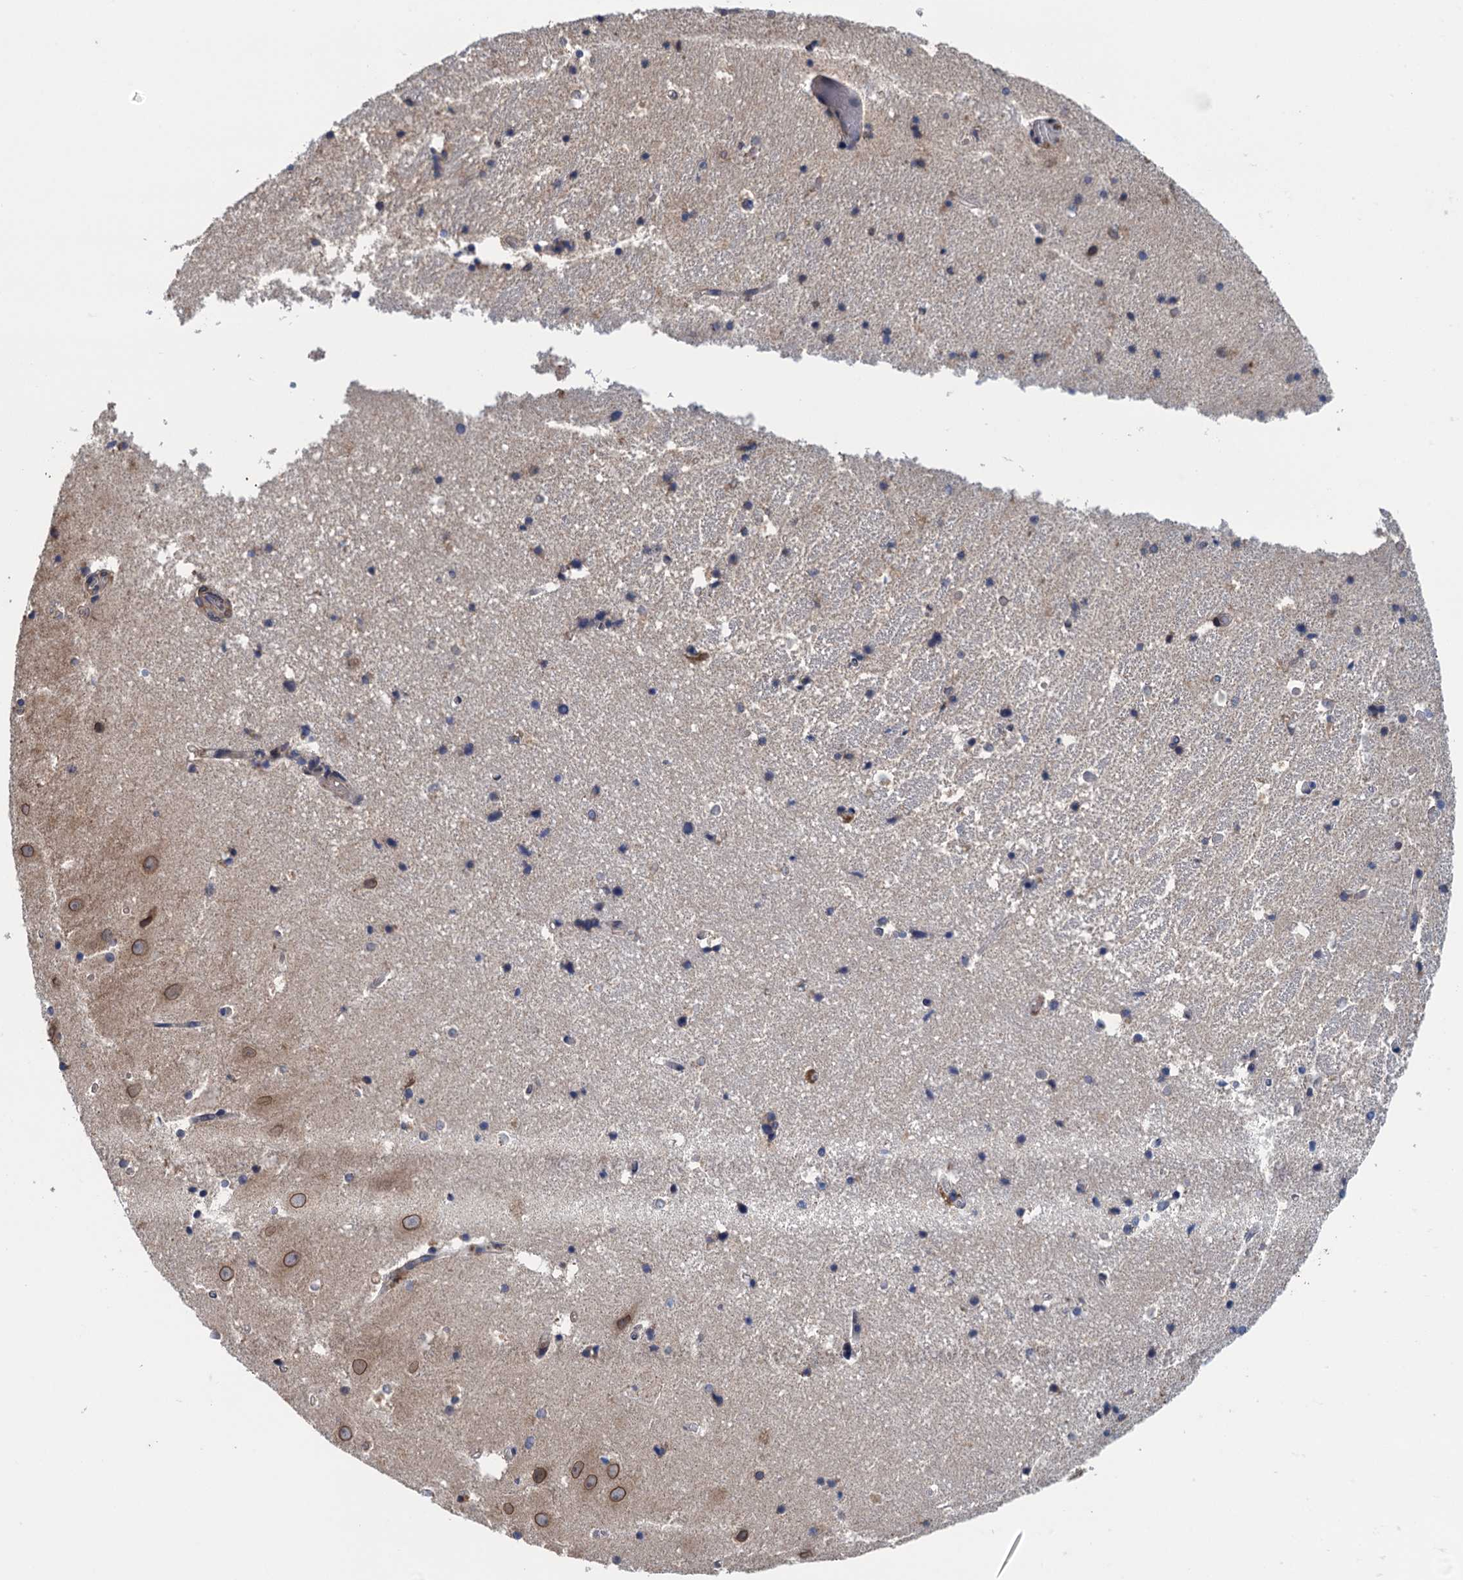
{"staining": {"intensity": "weak", "quantity": "<25%", "location": "cytoplasmic/membranous"}, "tissue": "hippocampus", "cell_type": "Glial cells", "image_type": "normal", "snomed": [{"axis": "morphology", "description": "Normal tissue, NOS"}, {"axis": "topography", "description": "Hippocampus"}], "caption": "Immunohistochemical staining of normal hippocampus exhibits no significant expression in glial cells. Brightfield microscopy of immunohistochemistry (IHC) stained with DAB (brown) and hematoxylin (blue), captured at high magnification.", "gene": "CTU2", "patient": {"sex": "female", "age": 52}}